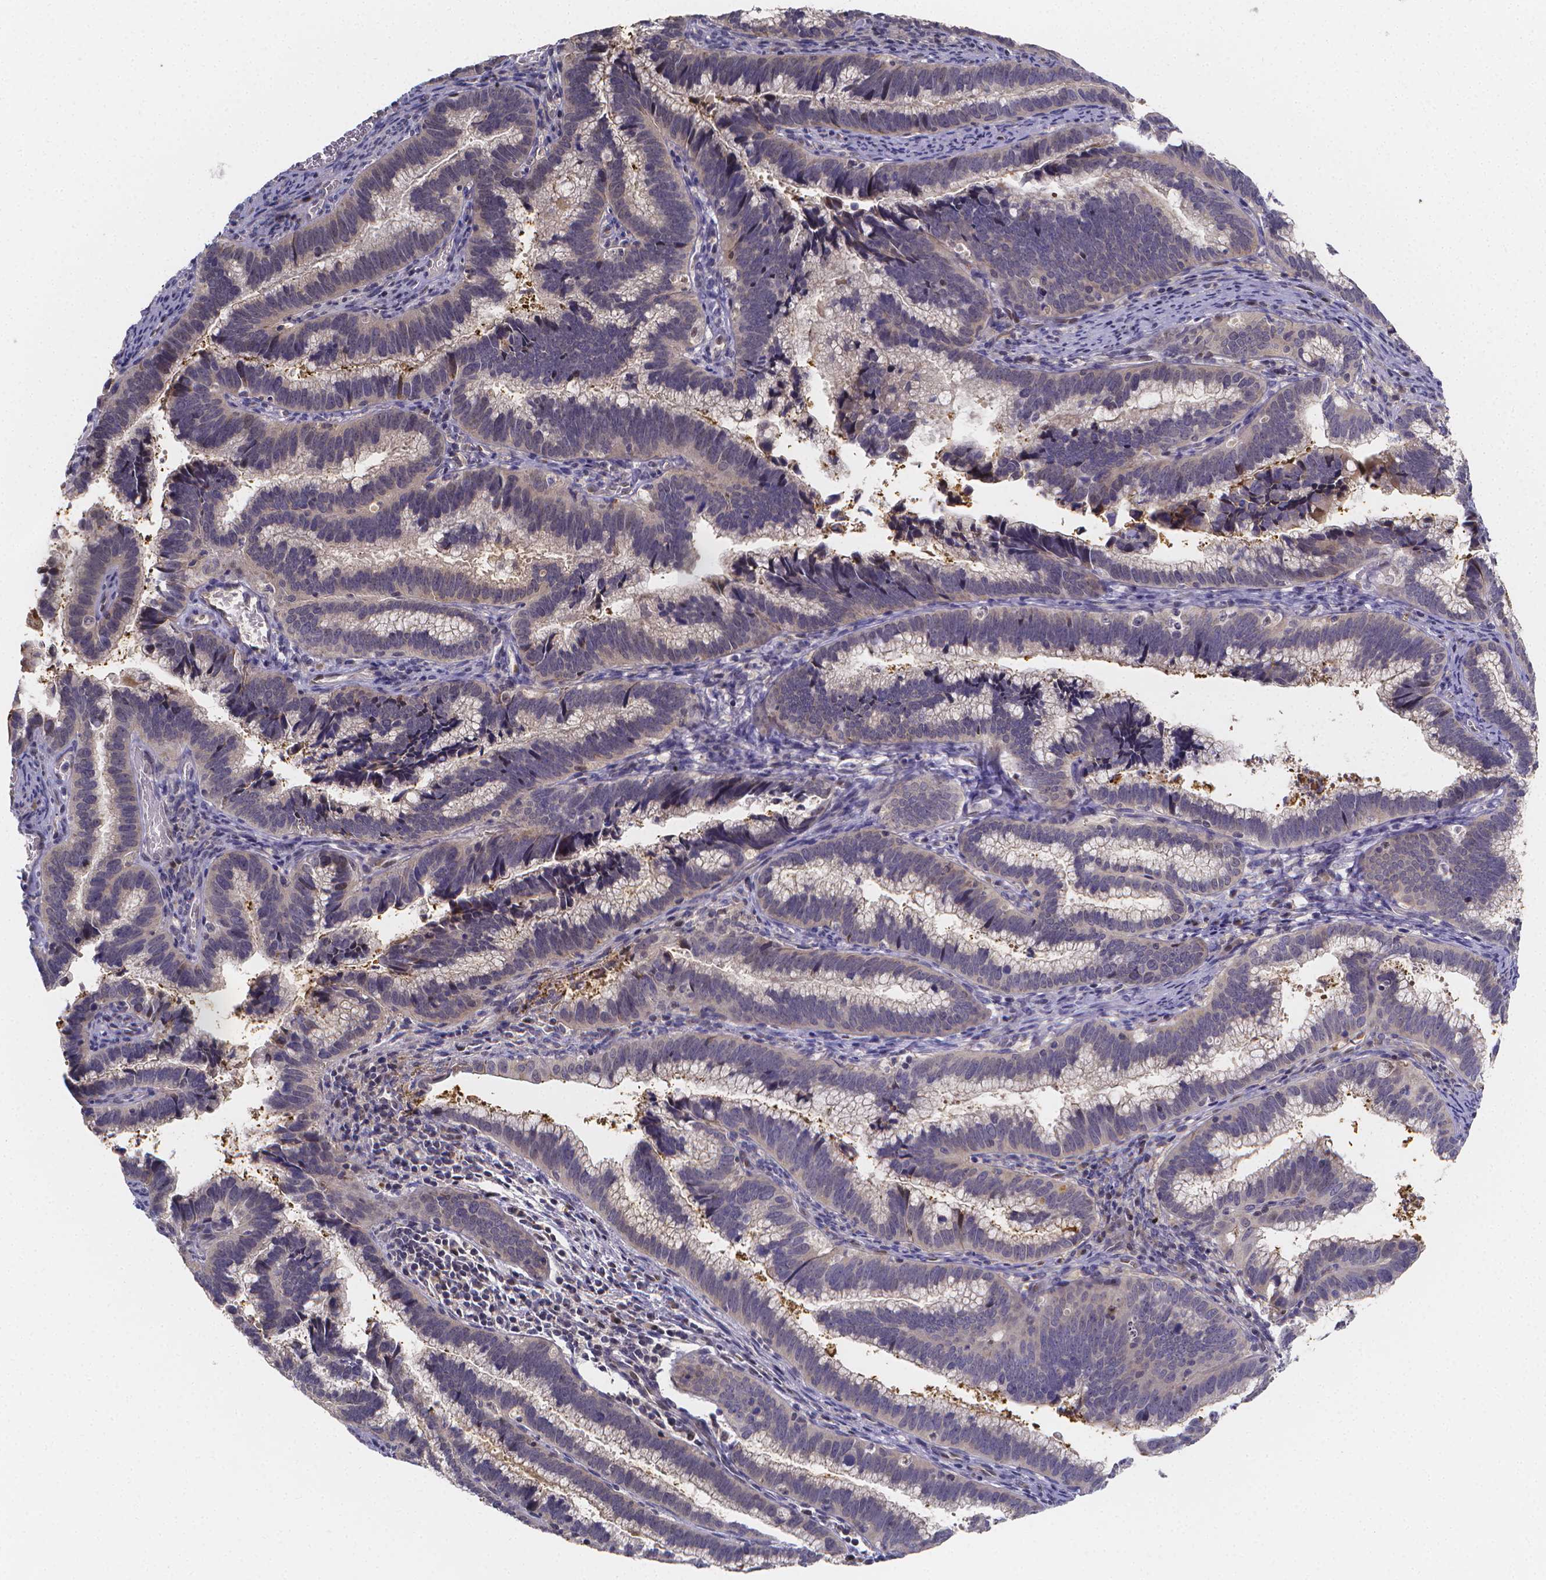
{"staining": {"intensity": "weak", "quantity": "<25%", "location": "cytoplasmic/membranous"}, "tissue": "cervical cancer", "cell_type": "Tumor cells", "image_type": "cancer", "snomed": [{"axis": "morphology", "description": "Adenocarcinoma, NOS"}, {"axis": "topography", "description": "Cervix"}], "caption": "Protein analysis of cervical cancer demonstrates no significant expression in tumor cells.", "gene": "PAH", "patient": {"sex": "female", "age": 61}}